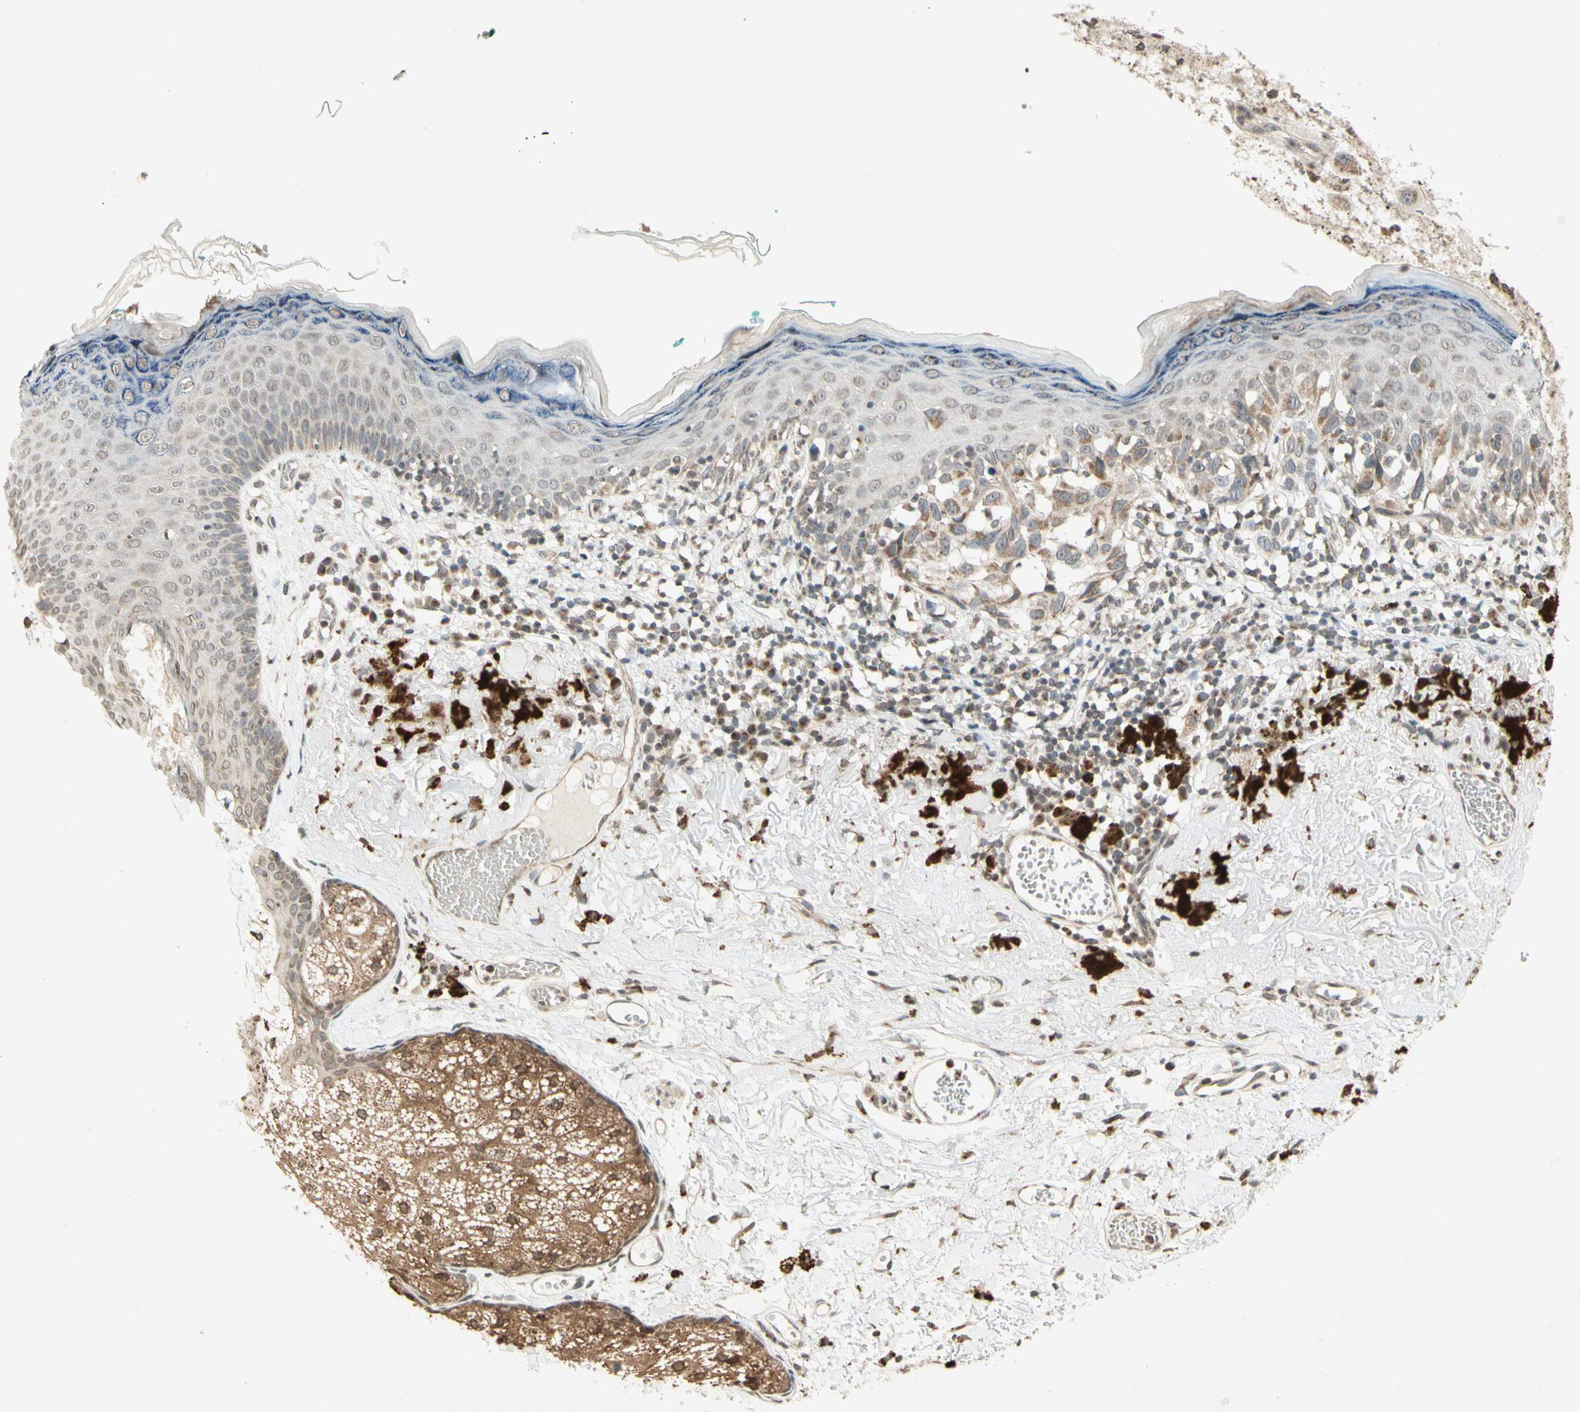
{"staining": {"intensity": "moderate", "quantity": "<25%", "location": "cytoplasmic/membranous"}, "tissue": "melanoma", "cell_type": "Tumor cells", "image_type": "cancer", "snomed": [{"axis": "morphology", "description": "Malignant melanoma in situ"}, {"axis": "morphology", "description": "Malignant melanoma, NOS"}, {"axis": "topography", "description": "Skin"}], "caption": "Malignant melanoma in situ stained for a protein (brown) displays moderate cytoplasmic/membranous positive expression in approximately <25% of tumor cells.", "gene": "CCNI", "patient": {"sex": "female", "age": 88}}